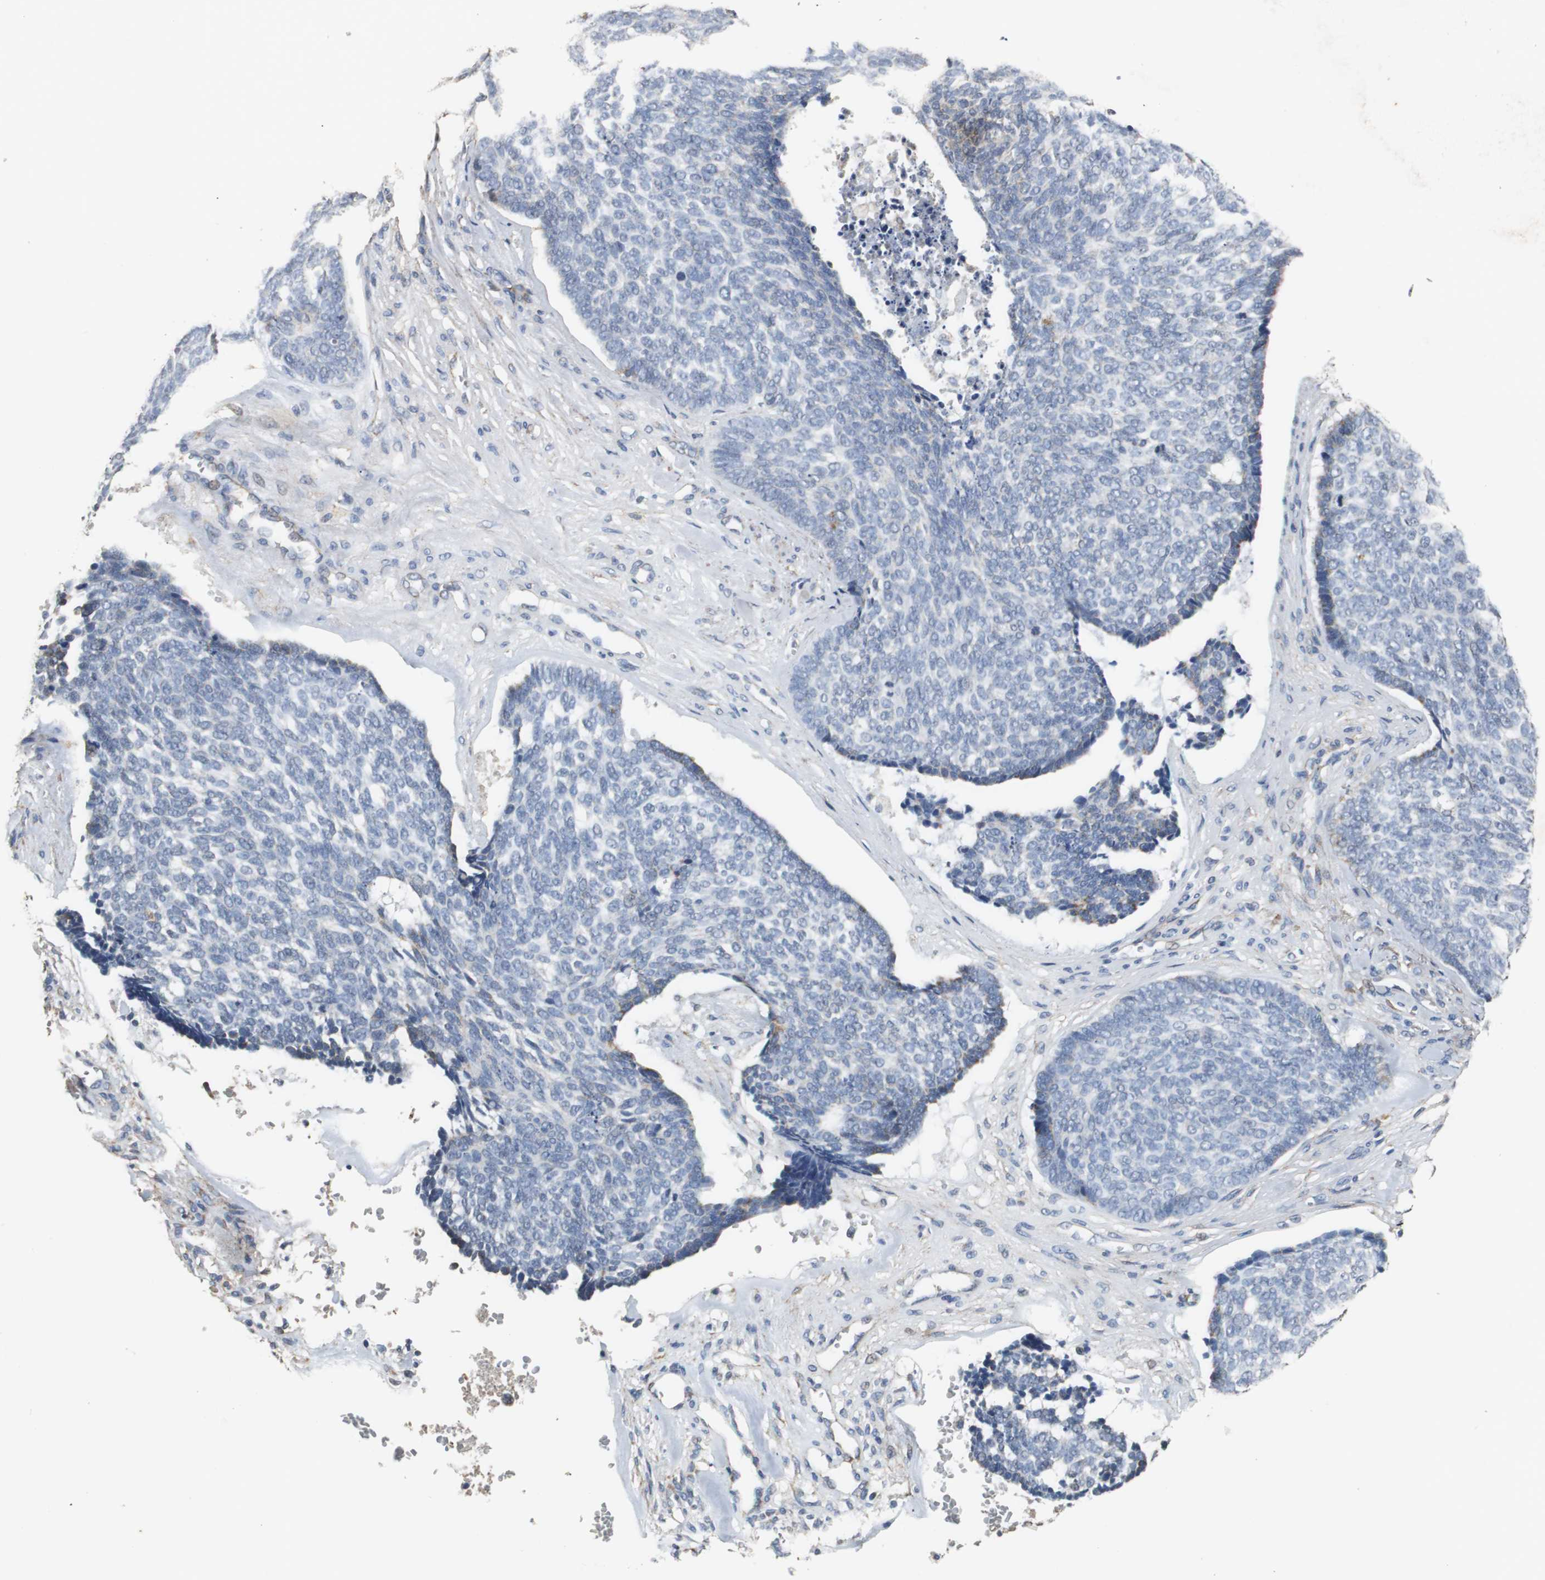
{"staining": {"intensity": "negative", "quantity": "none", "location": "none"}, "tissue": "skin cancer", "cell_type": "Tumor cells", "image_type": "cancer", "snomed": [{"axis": "morphology", "description": "Basal cell carcinoma"}, {"axis": "topography", "description": "Skin"}], "caption": "Skin cancer (basal cell carcinoma) was stained to show a protein in brown. There is no significant expression in tumor cells. (DAB (3,3'-diaminobenzidine) immunohistochemistry visualized using brightfield microscopy, high magnification).", "gene": "NNT", "patient": {"sex": "male", "age": 84}}